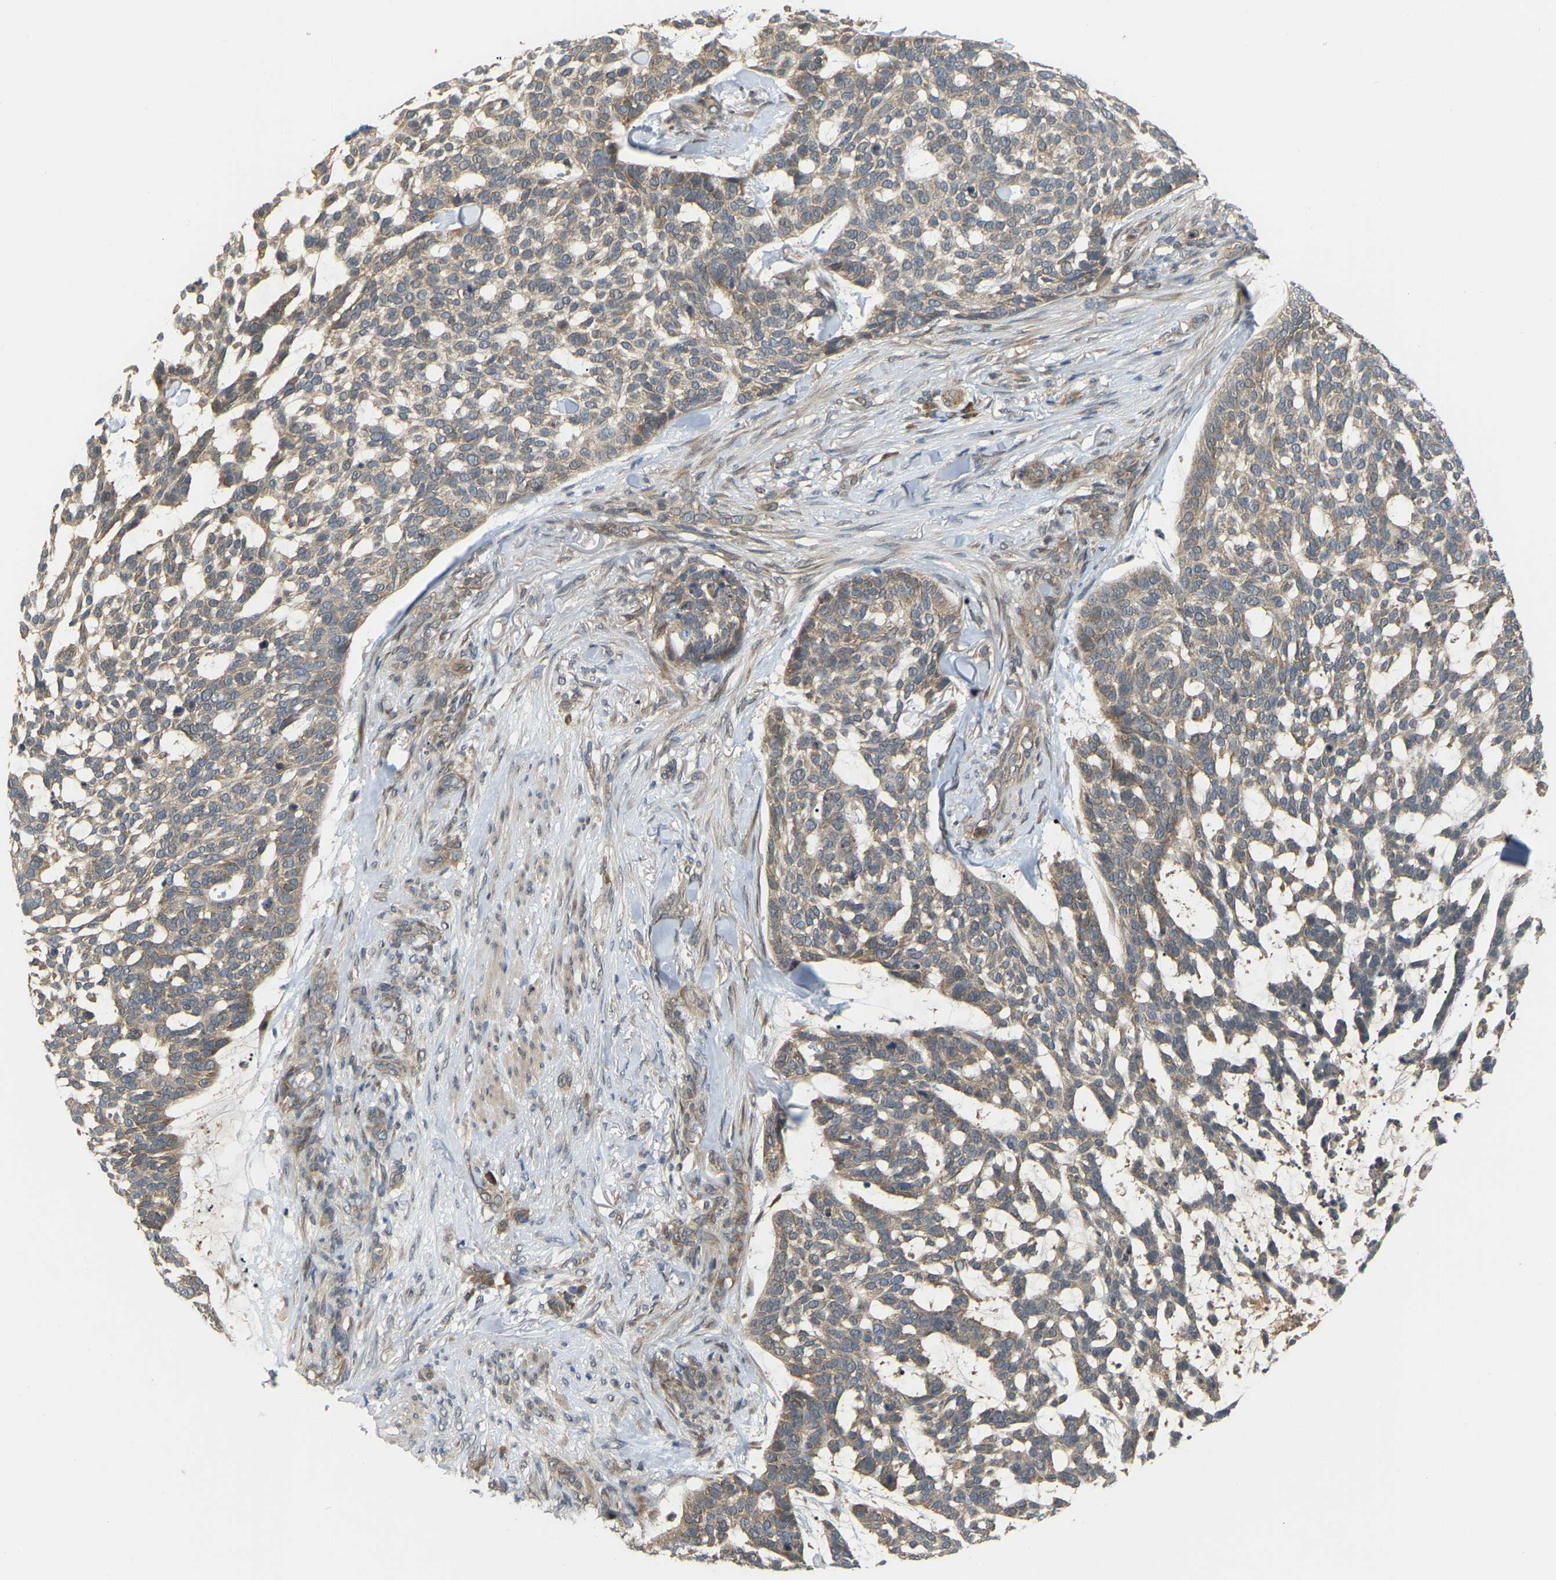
{"staining": {"intensity": "weak", "quantity": "<25%", "location": "cytoplasmic/membranous"}, "tissue": "skin cancer", "cell_type": "Tumor cells", "image_type": "cancer", "snomed": [{"axis": "morphology", "description": "Basal cell carcinoma"}, {"axis": "topography", "description": "Skin"}], "caption": "DAB immunohistochemical staining of basal cell carcinoma (skin) displays no significant expression in tumor cells. (Stains: DAB (3,3'-diaminobenzidine) immunohistochemistry (IHC) with hematoxylin counter stain, Microscopy: brightfield microscopy at high magnification).", "gene": "CROT", "patient": {"sex": "female", "age": 64}}